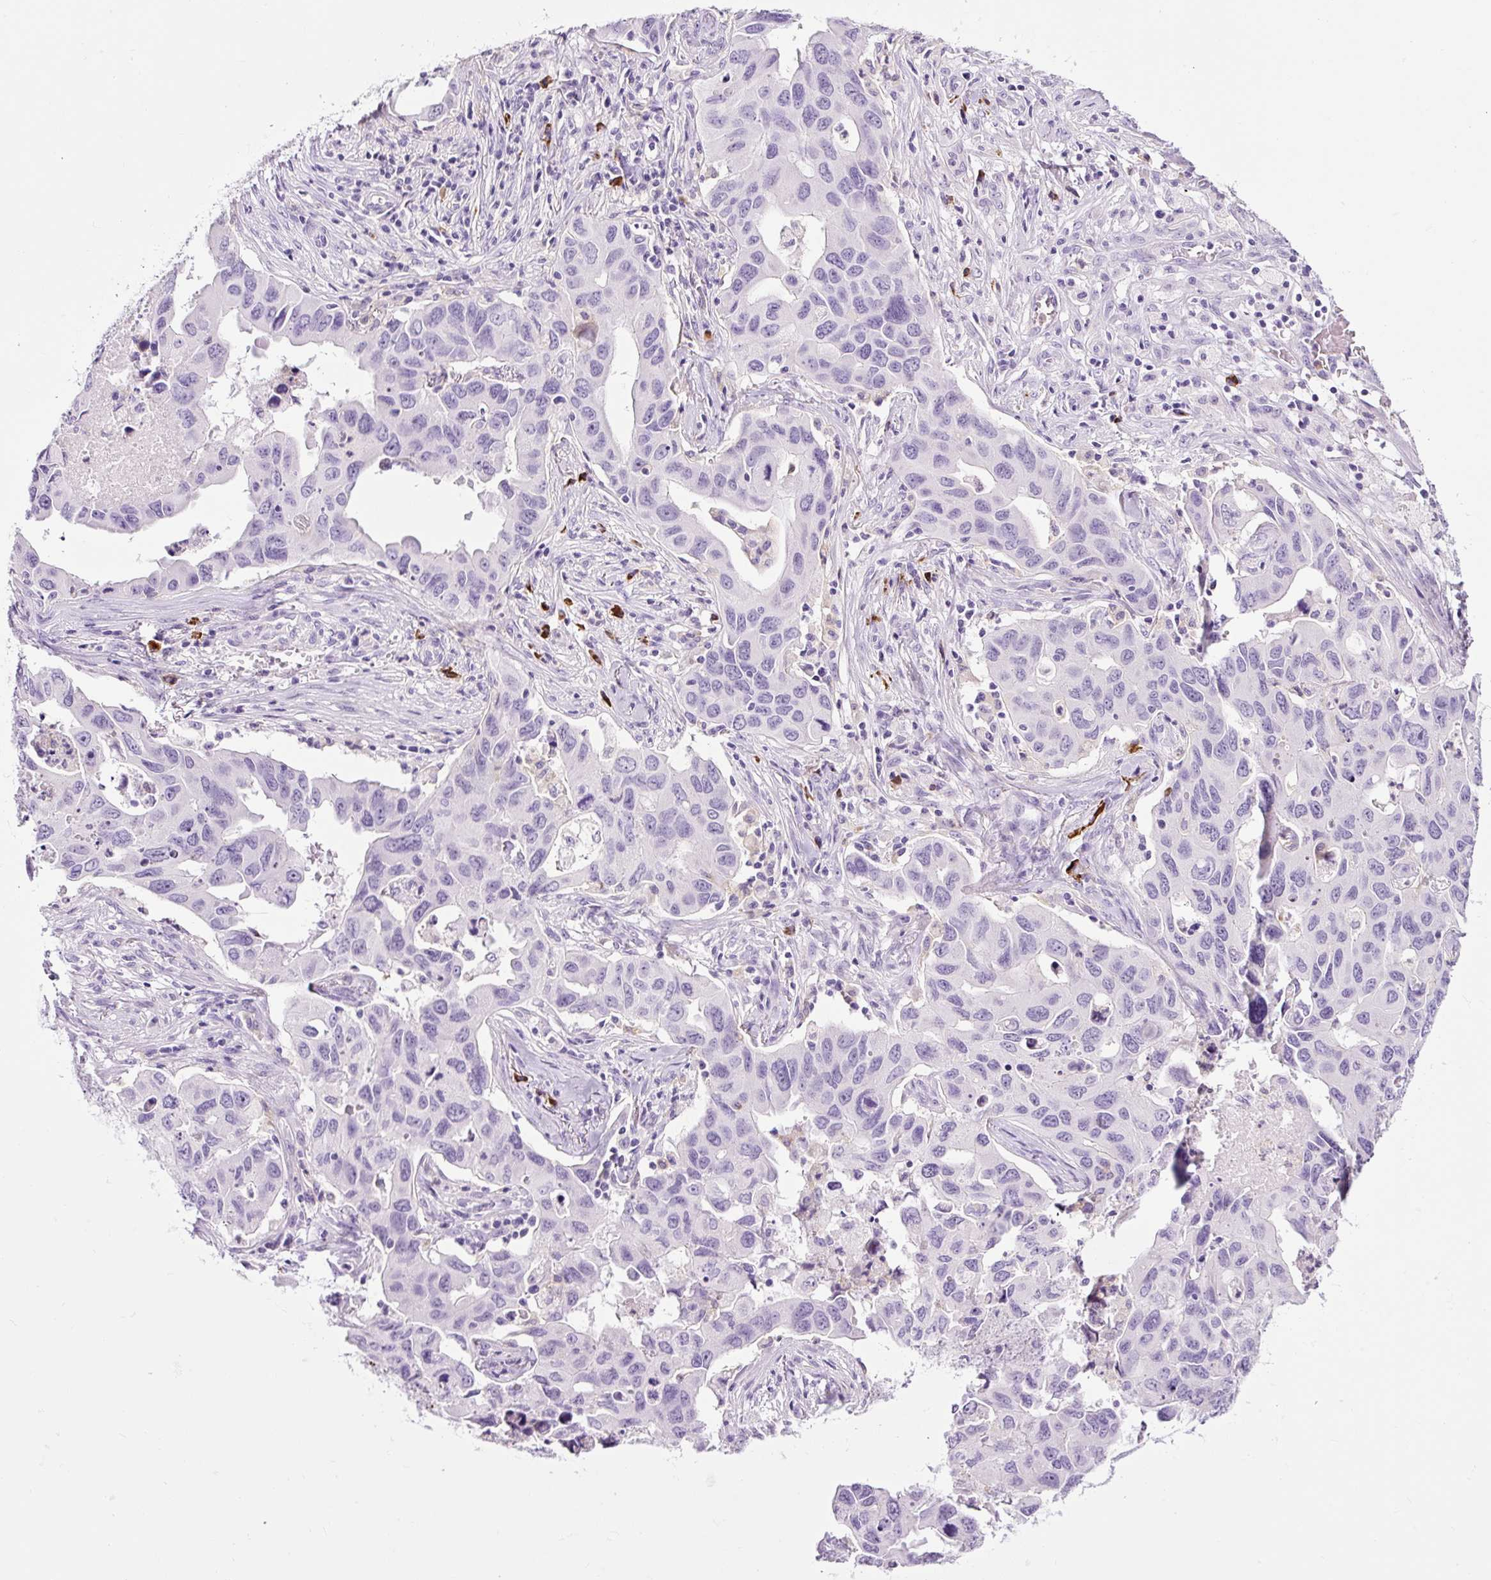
{"staining": {"intensity": "negative", "quantity": "none", "location": "none"}, "tissue": "lung cancer", "cell_type": "Tumor cells", "image_type": "cancer", "snomed": [{"axis": "morphology", "description": "Adenocarcinoma, NOS"}, {"axis": "topography", "description": "Lung"}], "caption": "Lung cancer was stained to show a protein in brown. There is no significant positivity in tumor cells.", "gene": "RNF212B", "patient": {"sex": "male", "age": 64}}